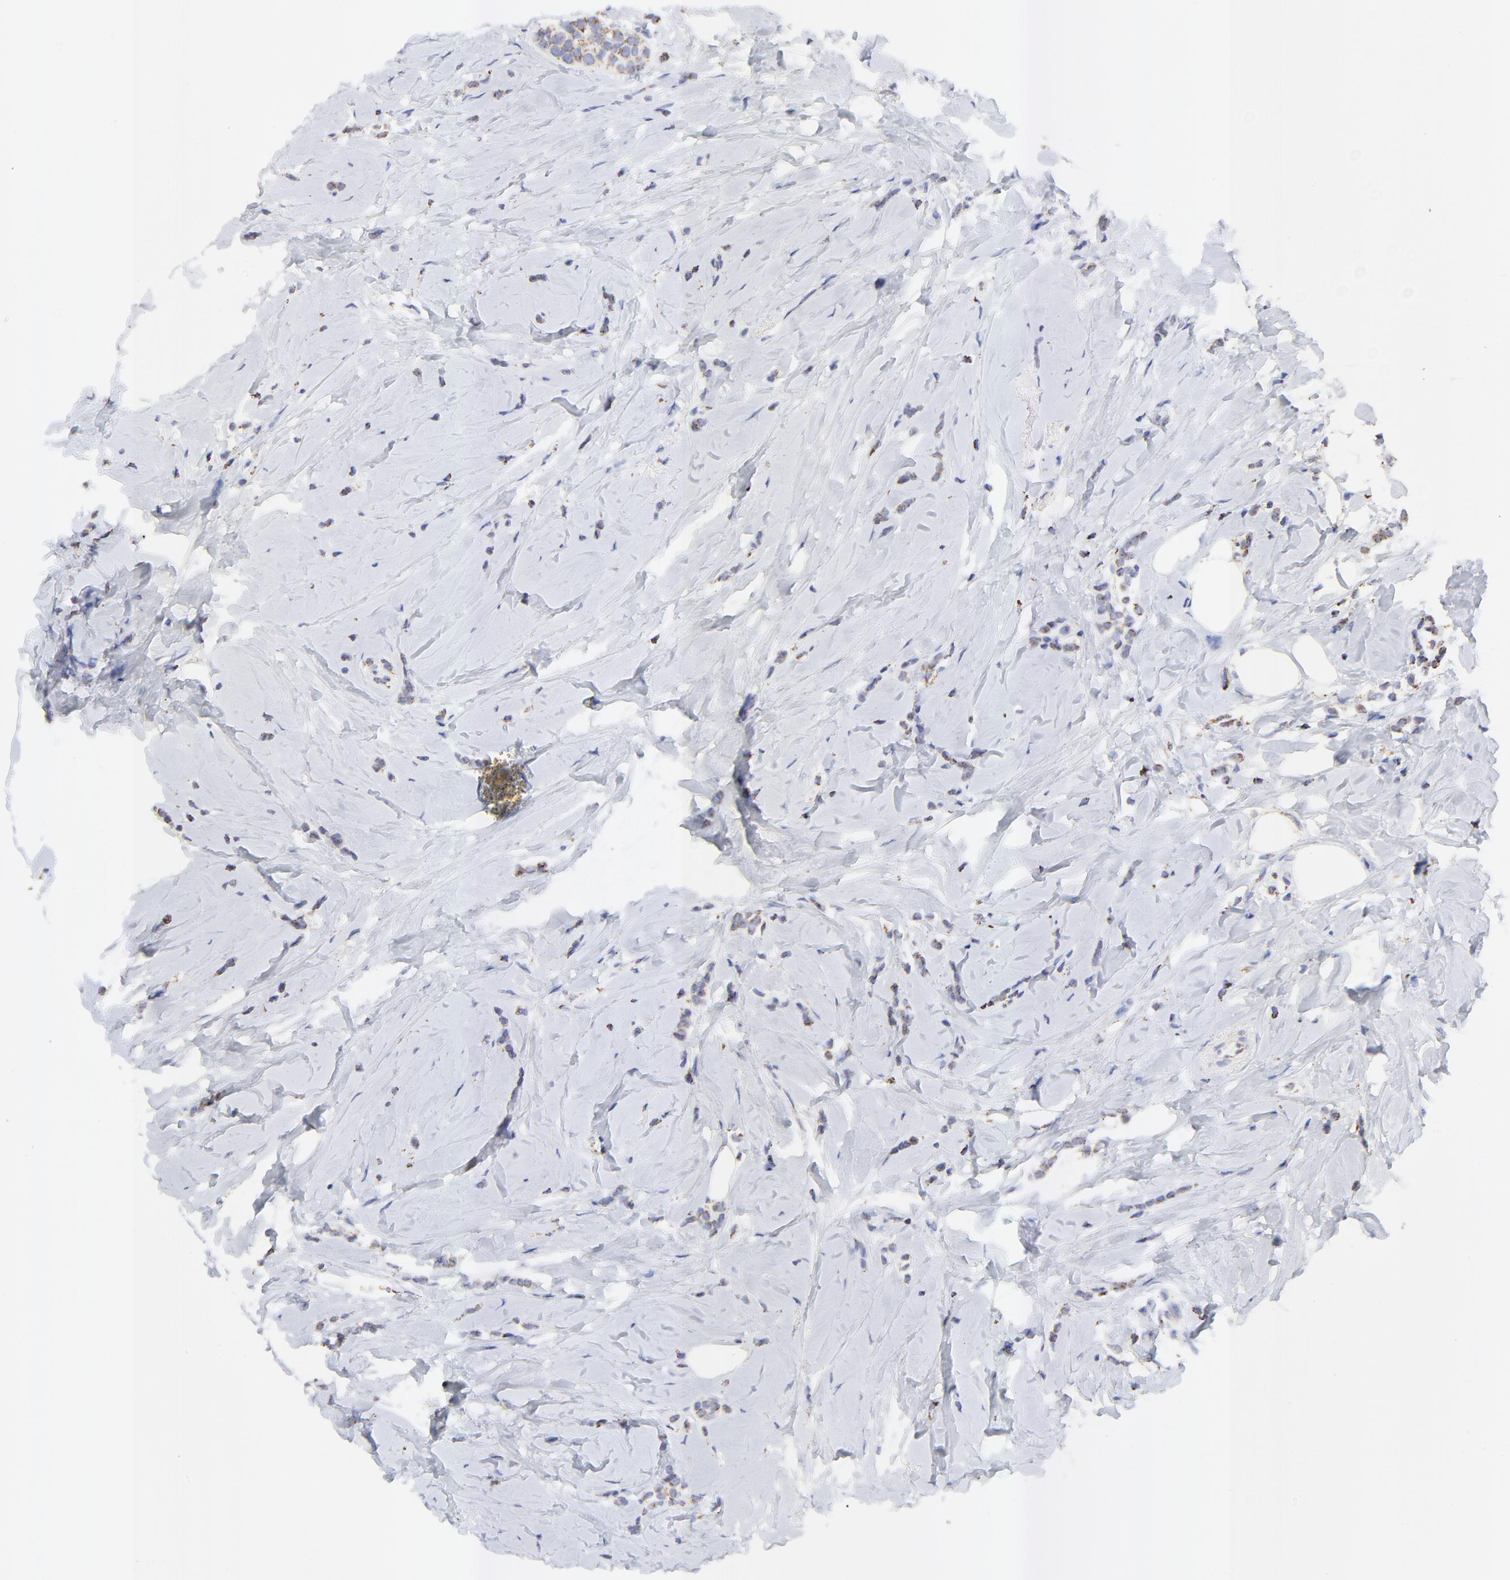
{"staining": {"intensity": "moderate", "quantity": "25%-75%", "location": "cytoplasmic/membranous"}, "tissue": "breast cancer", "cell_type": "Tumor cells", "image_type": "cancer", "snomed": [{"axis": "morphology", "description": "Lobular carcinoma"}, {"axis": "topography", "description": "Breast"}], "caption": "An immunohistochemistry (IHC) micrograph of neoplastic tissue is shown. Protein staining in brown highlights moderate cytoplasmic/membranous positivity in breast lobular carcinoma within tumor cells.", "gene": "COX4I1", "patient": {"sex": "female", "age": 64}}